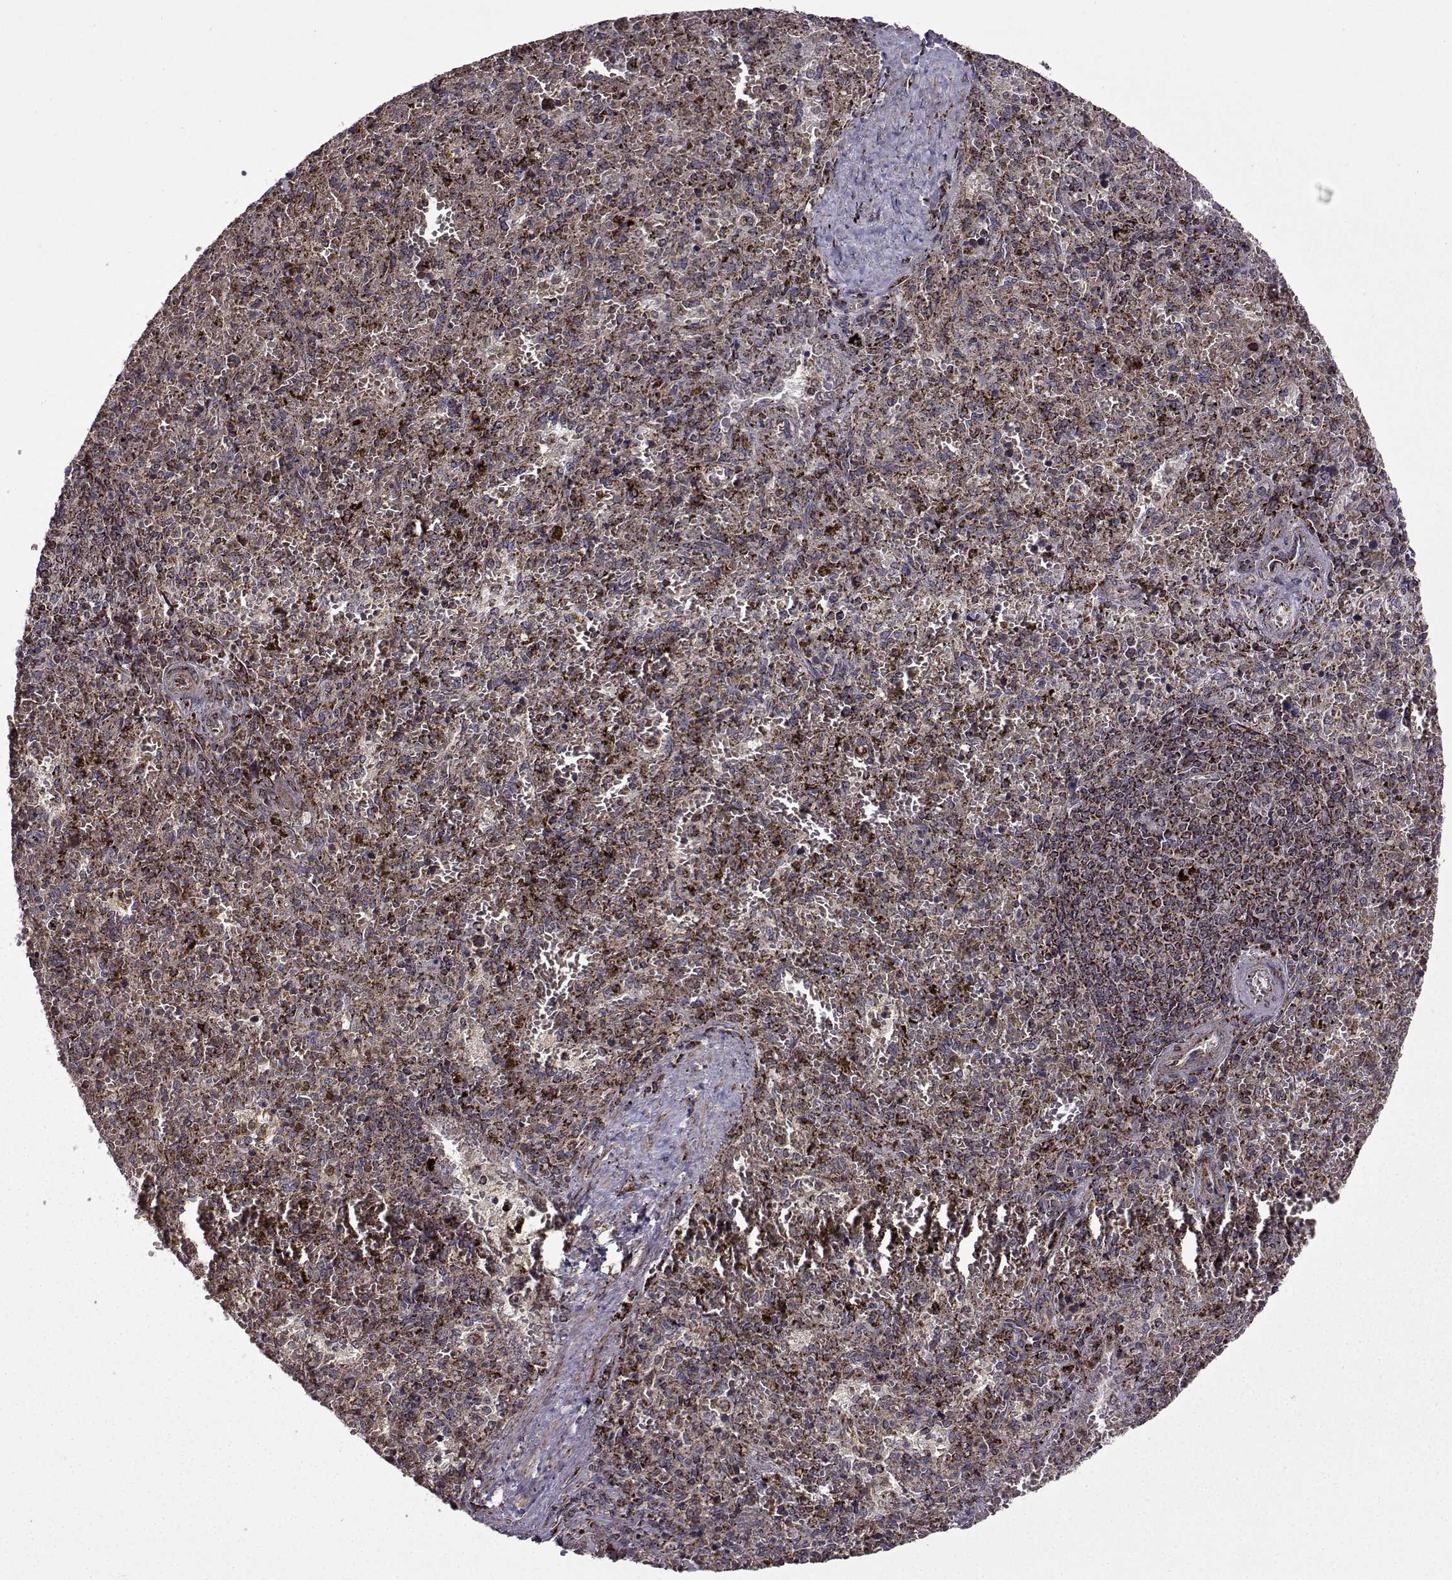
{"staining": {"intensity": "weak", "quantity": ">75%", "location": "cytoplasmic/membranous"}, "tissue": "spleen", "cell_type": "Cells in red pulp", "image_type": "normal", "snomed": [{"axis": "morphology", "description": "Normal tissue, NOS"}, {"axis": "topography", "description": "Spleen"}], "caption": "Protein expression analysis of unremarkable spleen shows weak cytoplasmic/membranous staining in approximately >75% of cells in red pulp.", "gene": "TAB2", "patient": {"sex": "female", "age": 50}}